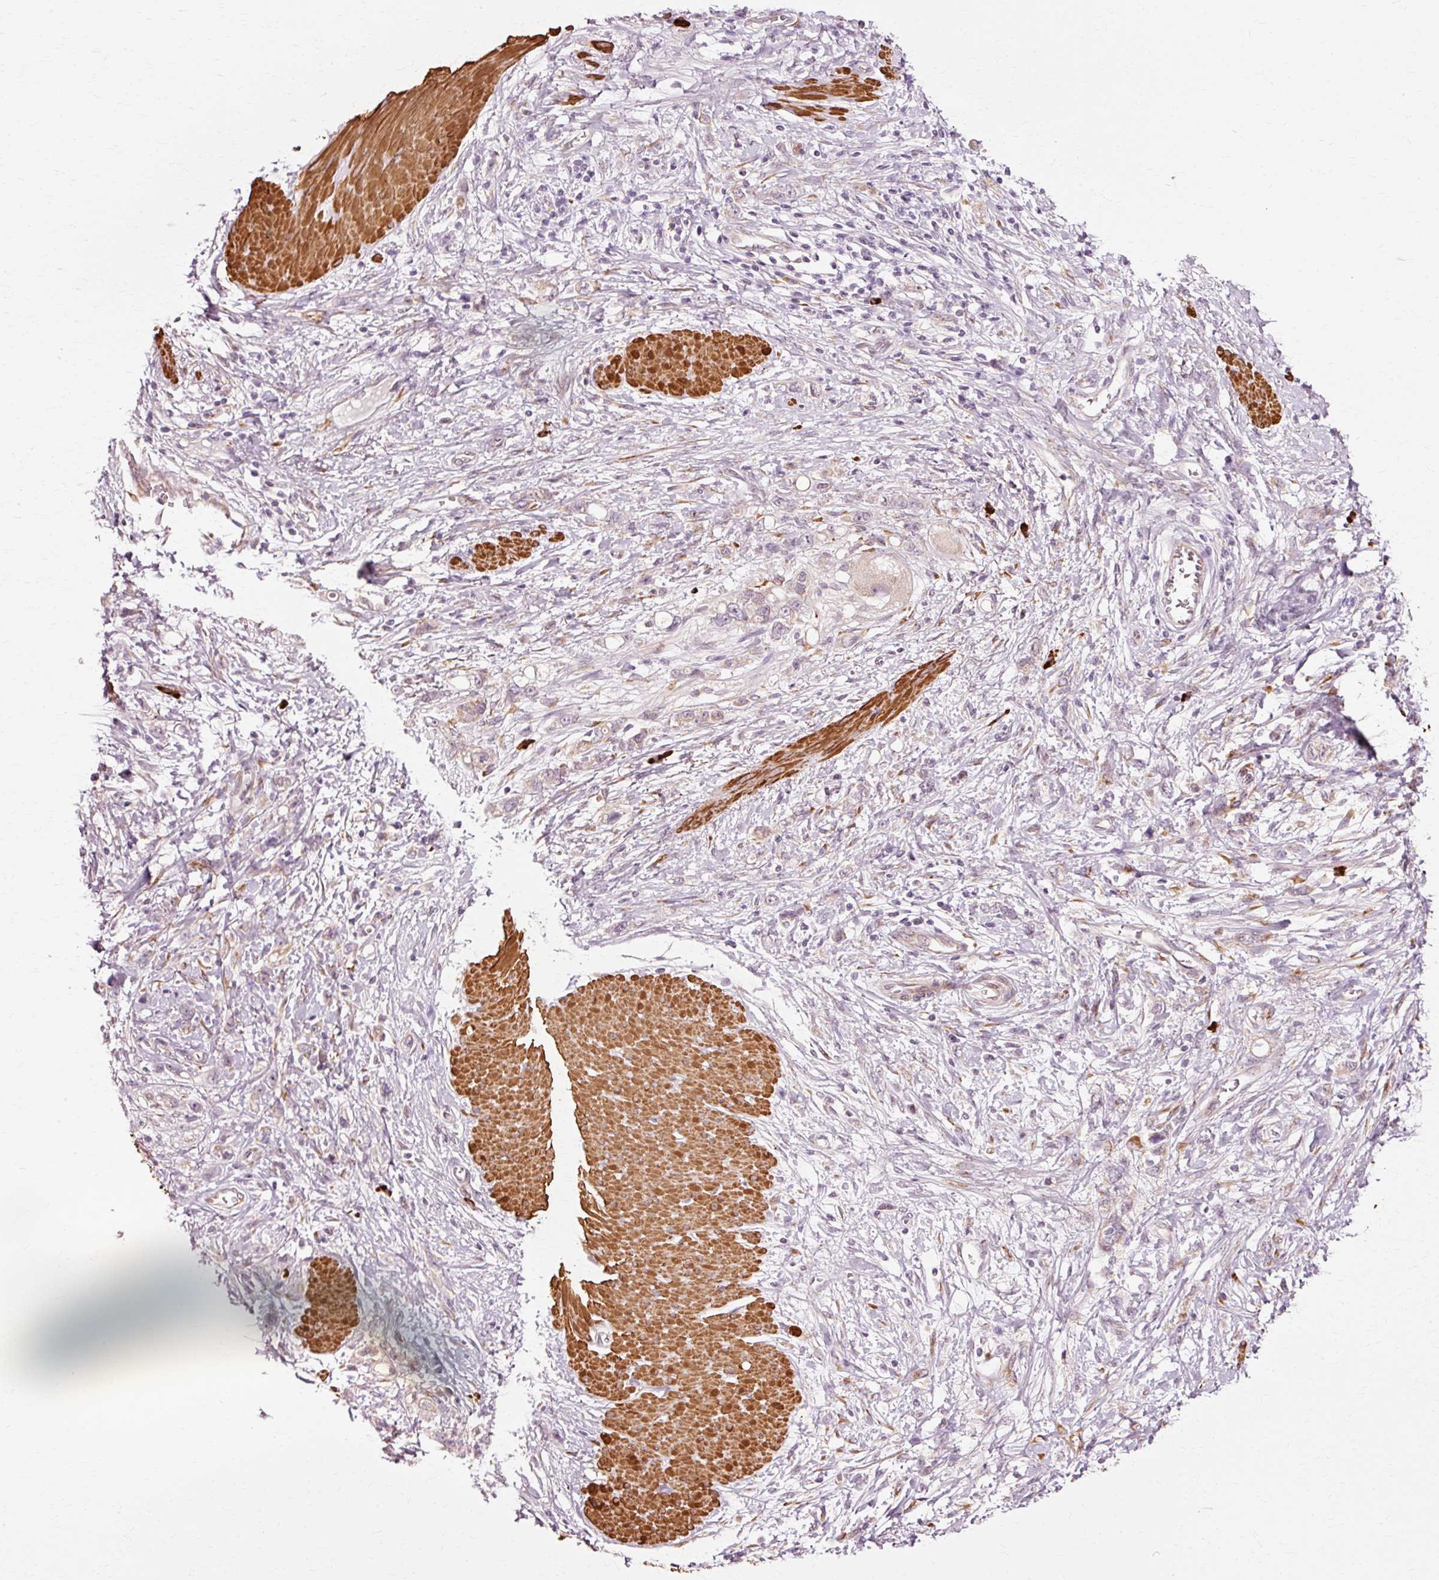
{"staining": {"intensity": "weak", "quantity": "<25%", "location": "cytoplasmic/membranous"}, "tissue": "stomach cancer", "cell_type": "Tumor cells", "image_type": "cancer", "snomed": [{"axis": "morphology", "description": "Adenocarcinoma, NOS"}, {"axis": "topography", "description": "Stomach"}], "caption": "A photomicrograph of stomach cancer stained for a protein reveals no brown staining in tumor cells. (DAB (3,3'-diaminobenzidine) IHC visualized using brightfield microscopy, high magnification).", "gene": "RGPD5", "patient": {"sex": "female", "age": 76}}